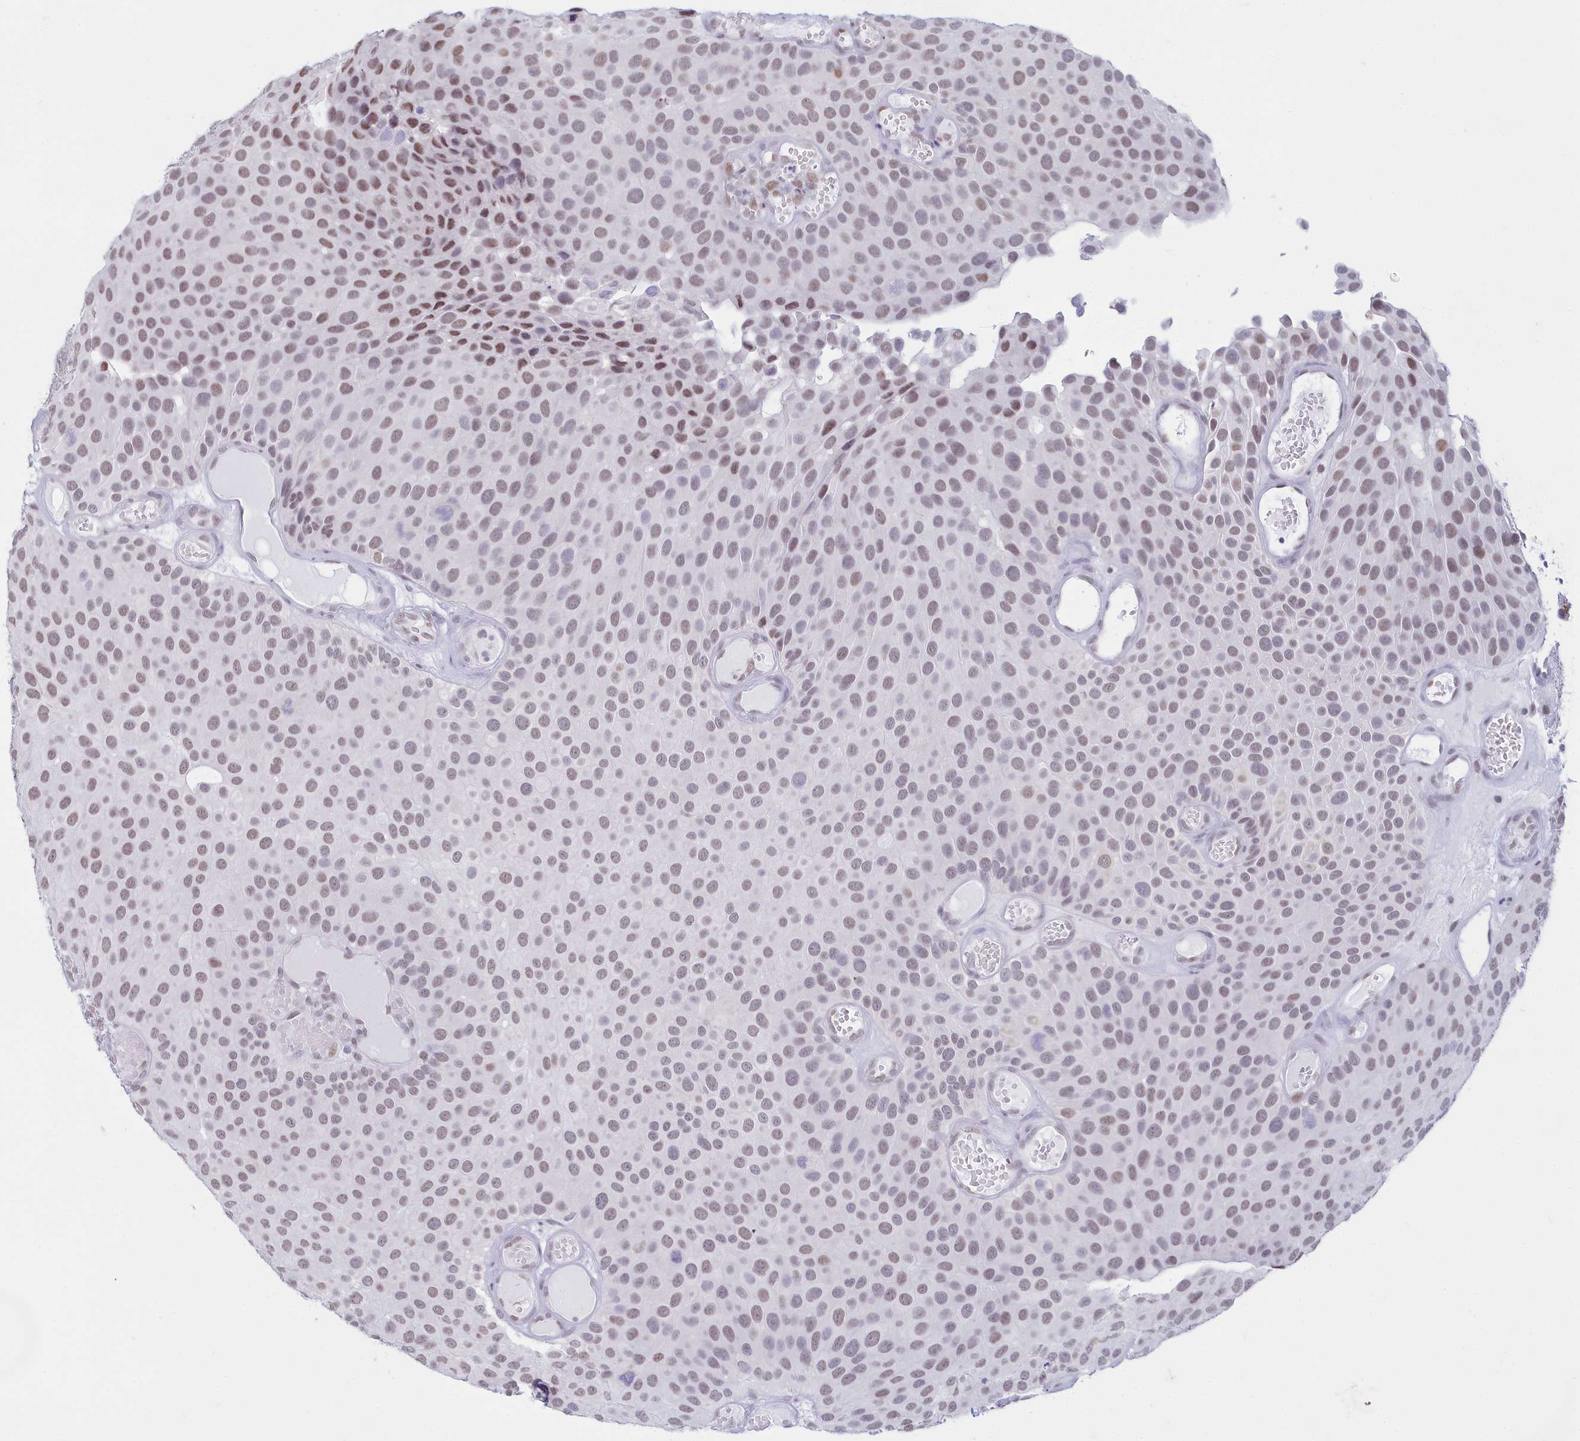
{"staining": {"intensity": "moderate", "quantity": ">75%", "location": "nuclear"}, "tissue": "urothelial cancer", "cell_type": "Tumor cells", "image_type": "cancer", "snomed": [{"axis": "morphology", "description": "Urothelial carcinoma, Low grade"}, {"axis": "topography", "description": "Urinary bladder"}], "caption": "A brown stain highlights moderate nuclear positivity of a protein in urothelial cancer tumor cells.", "gene": "CDC26", "patient": {"sex": "male", "age": 89}}